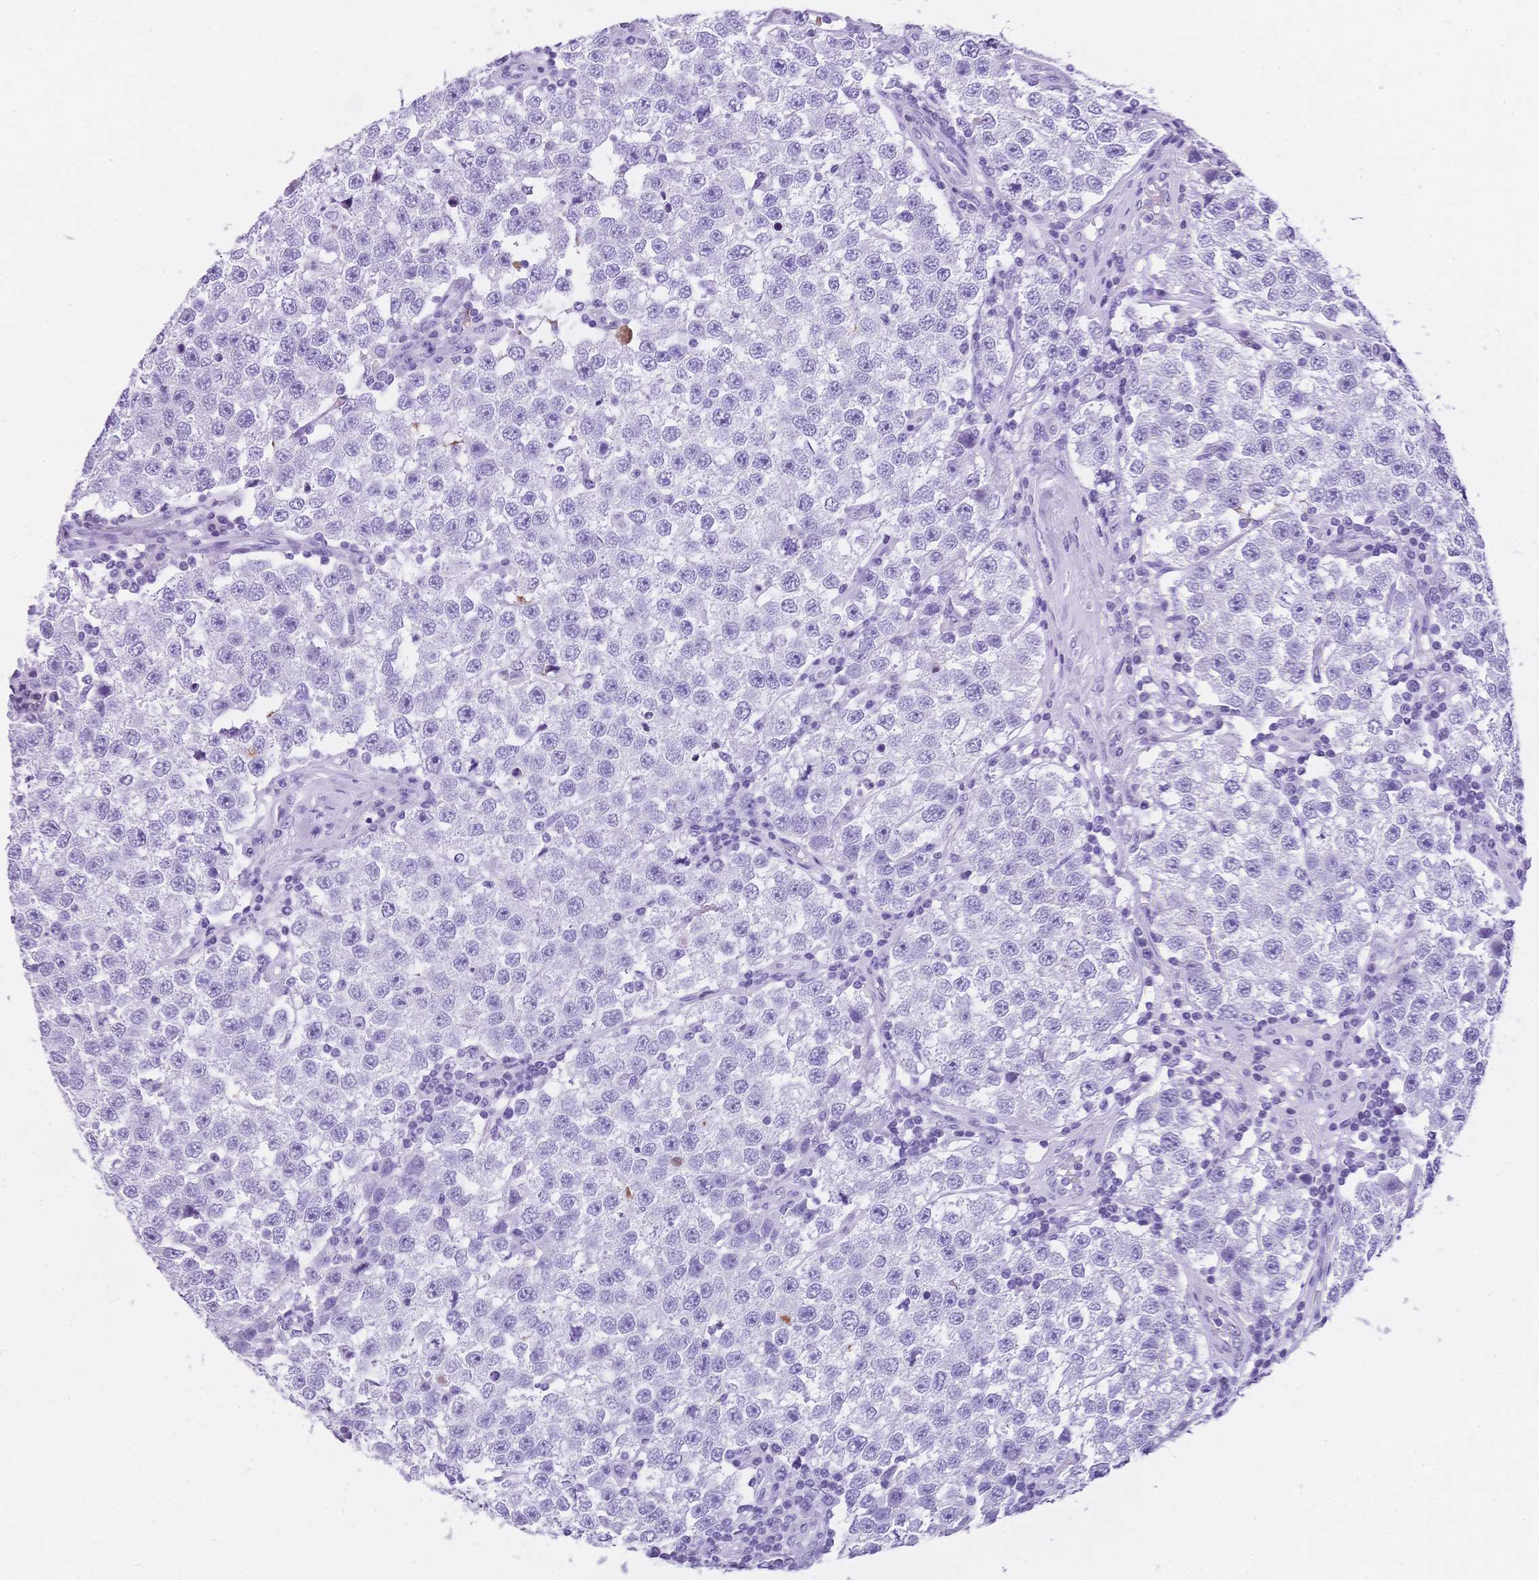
{"staining": {"intensity": "negative", "quantity": "none", "location": "none"}, "tissue": "testis cancer", "cell_type": "Tumor cells", "image_type": "cancer", "snomed": [{"axis": "morphology", "description": "Seminoma, NOS"}, {"axis": "topography", "description": "Testis"}], "caption": "Photomicrograph shows no significant protein positivity in tumor cells of testis cancer (seminoma).", "gene": "MUC21", "patient": {"sex": "male", "age": 34}}